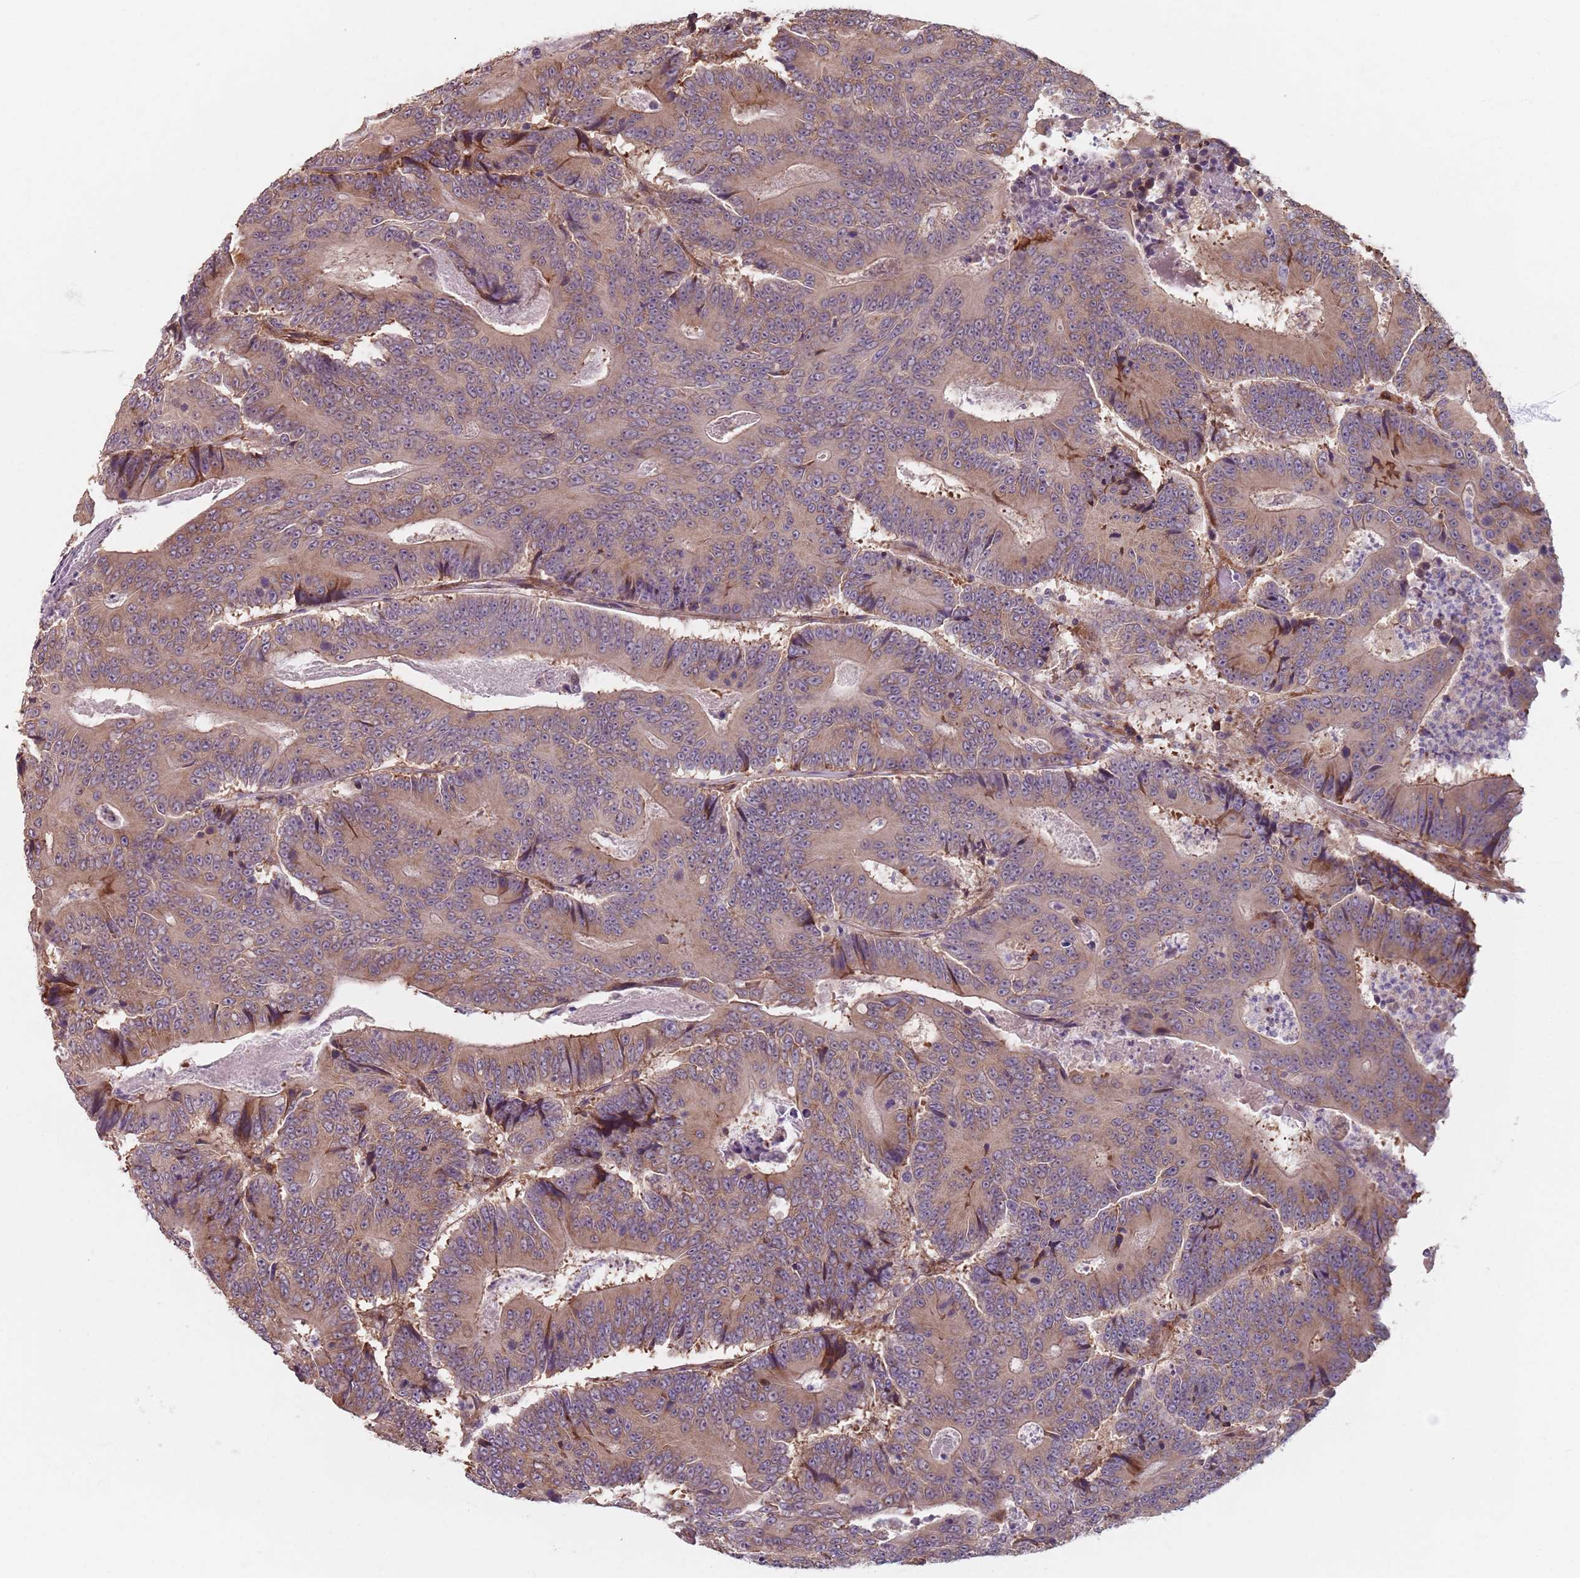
{"staining": {"intensity": "moderate", "quantity": ">75%", "location": "cytoplasmic/membranous"}, "tissue": "colorectal cancer", "cell_type": "Tumor cells", "image_type": "cancer", "snomed": [{"axis": "morphology", "description": "Adenocarcinoma, NOS"}, {"axis": "topography", "description": "Colon"}], "caption": "The image demonstrates immunohistochemical staining of adenocarcinoma (colorectal). There is moderate cytoplasmic/membranous staining is present in approximately >75% of tumor cells. The staining was performed using DAB to visualize the protein expression in brown, while the nuclei were stained in blue with hematoxylin (Magnification: 20x).", "gene": "NOTCH3", "patient": {"sex": "male", "age": 83}}